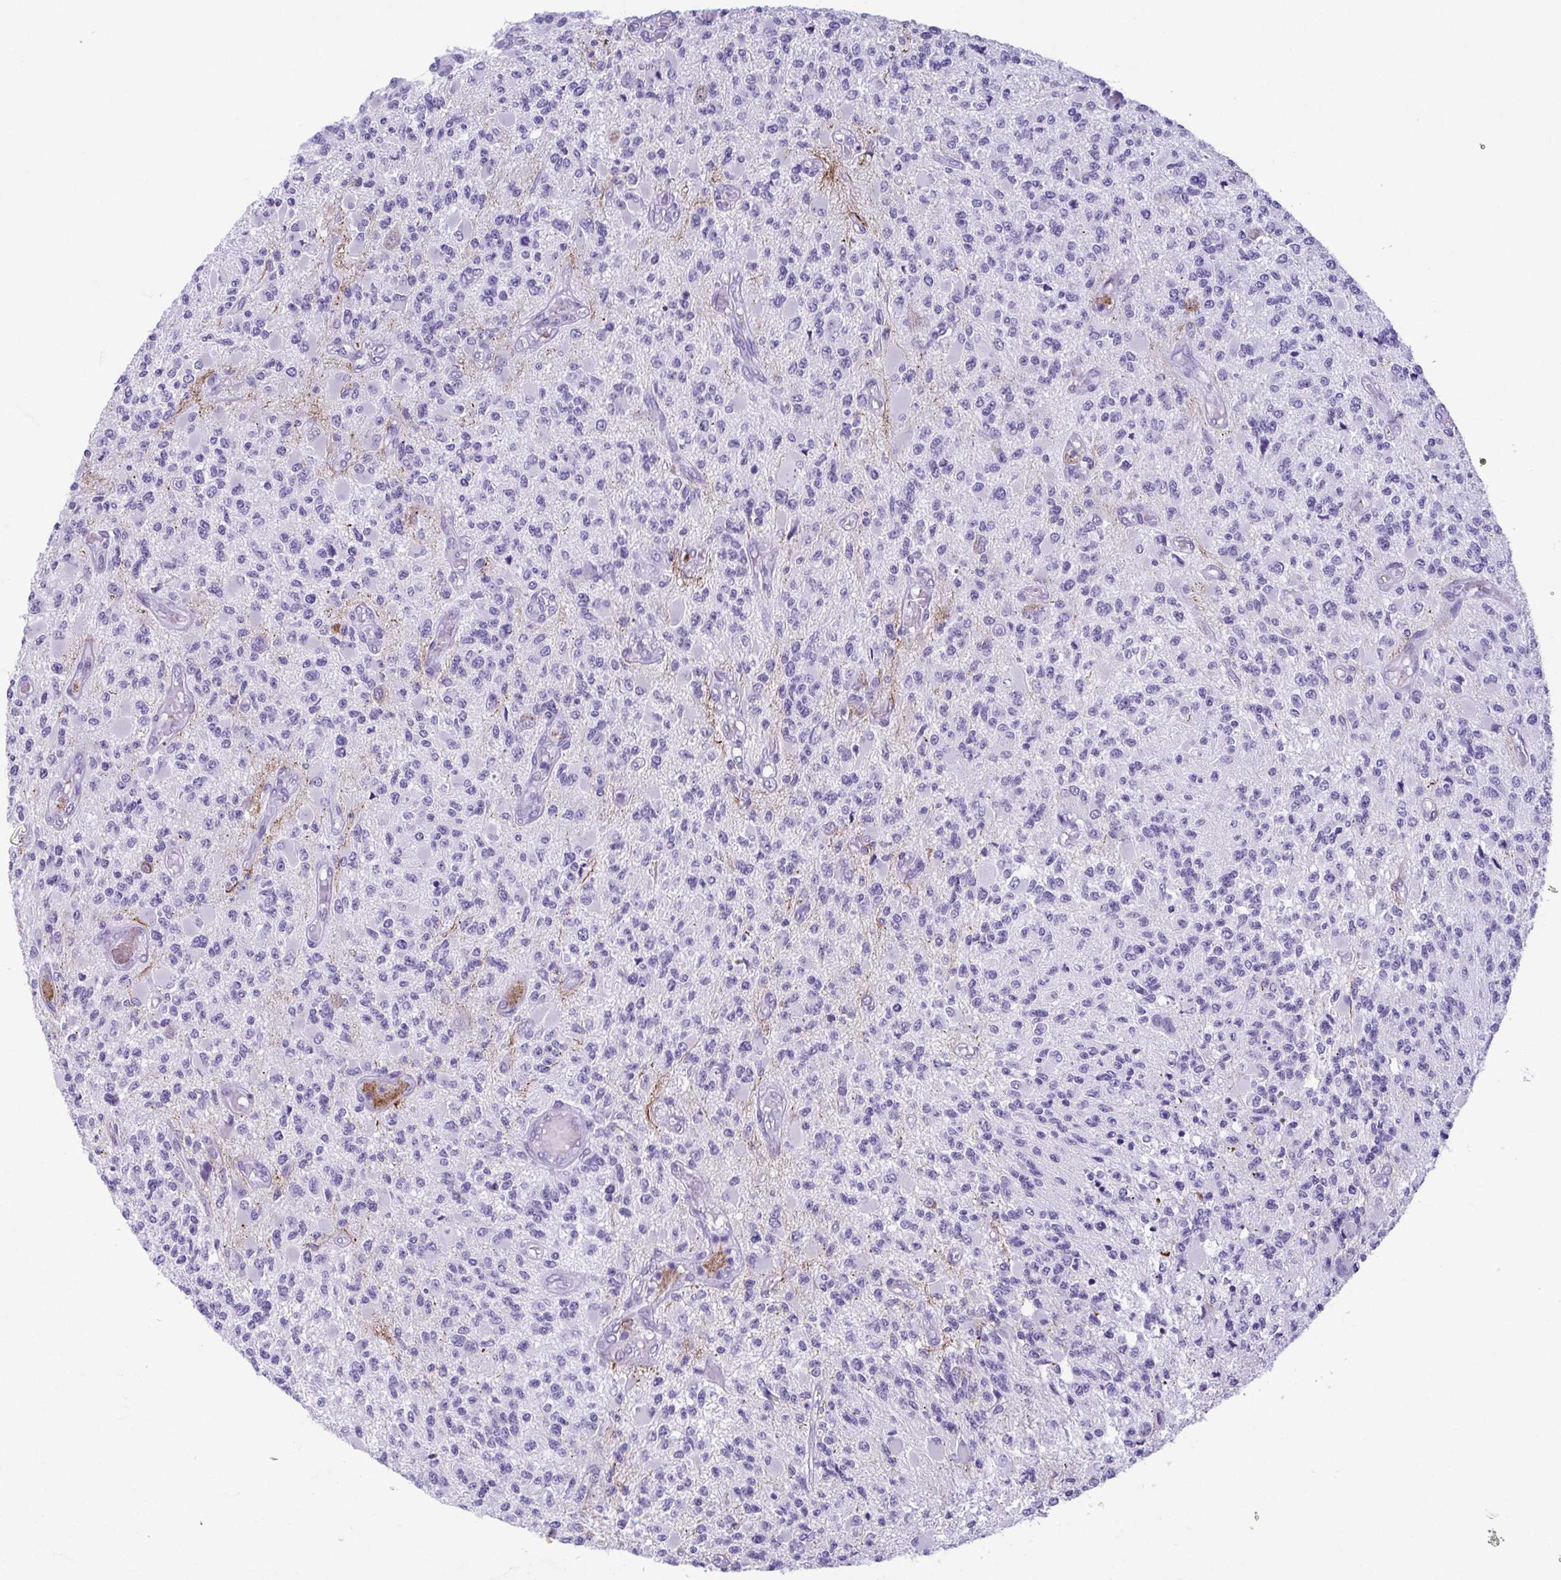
{"staining": {"intensity": "negative", "quantity": "none", "location": "none"}, "tissue": "glioma", "cell_type": "Tumor cells", "image_type": "cancer", "snomed": [{"axis": "morphology", "description": "Glioma, malignant, High grade"}, {"axis": "topography", "description": "Brain"}], "caption": "Glioma was stained to show a protein in brown. There is no significant staining in tumor cells.", "gene": "TCEAL3", "patient": {"sex": "female", "age": 63}}